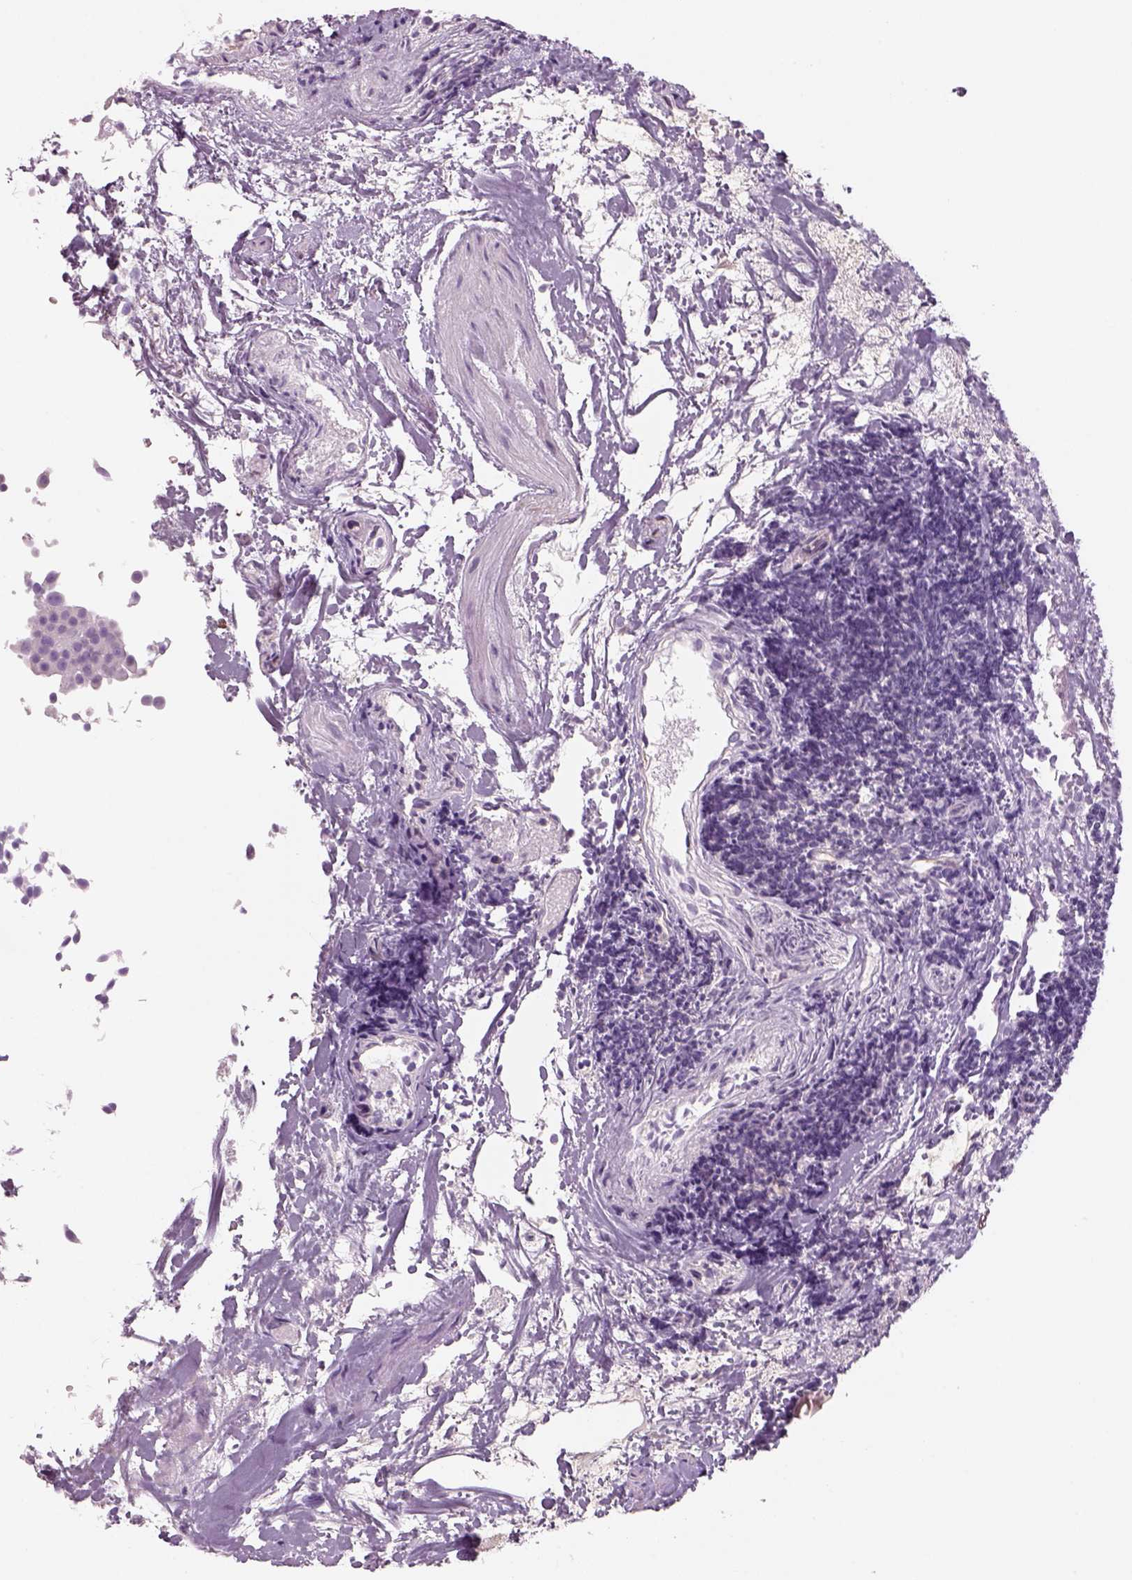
{"staining": {"intensity": "negative", "quantity": "none", "location": "none"}, "tissue": "urothelial cancer", "cell_type": "Tumor cells", "image_type": "cancer", "snomed": [{"axis": "morphology", "description": "Urothelial carcinoma, Low grade"}, {"axis": "topography", "description": "Urinary bladder"}], "caption": "IHC histopathology image of neoplastic tissue: low-grade urothelial carcinoma stained with DAB (3,3'-diaminobenzidine) demonstrates no significant protein staining in tumor cells. (Brightfield microscopy of DAB immunohistochemistry (IHC) at high magnification).", "gene": "SLC1A7", "patient": {"sex": "male", "age": 70}}